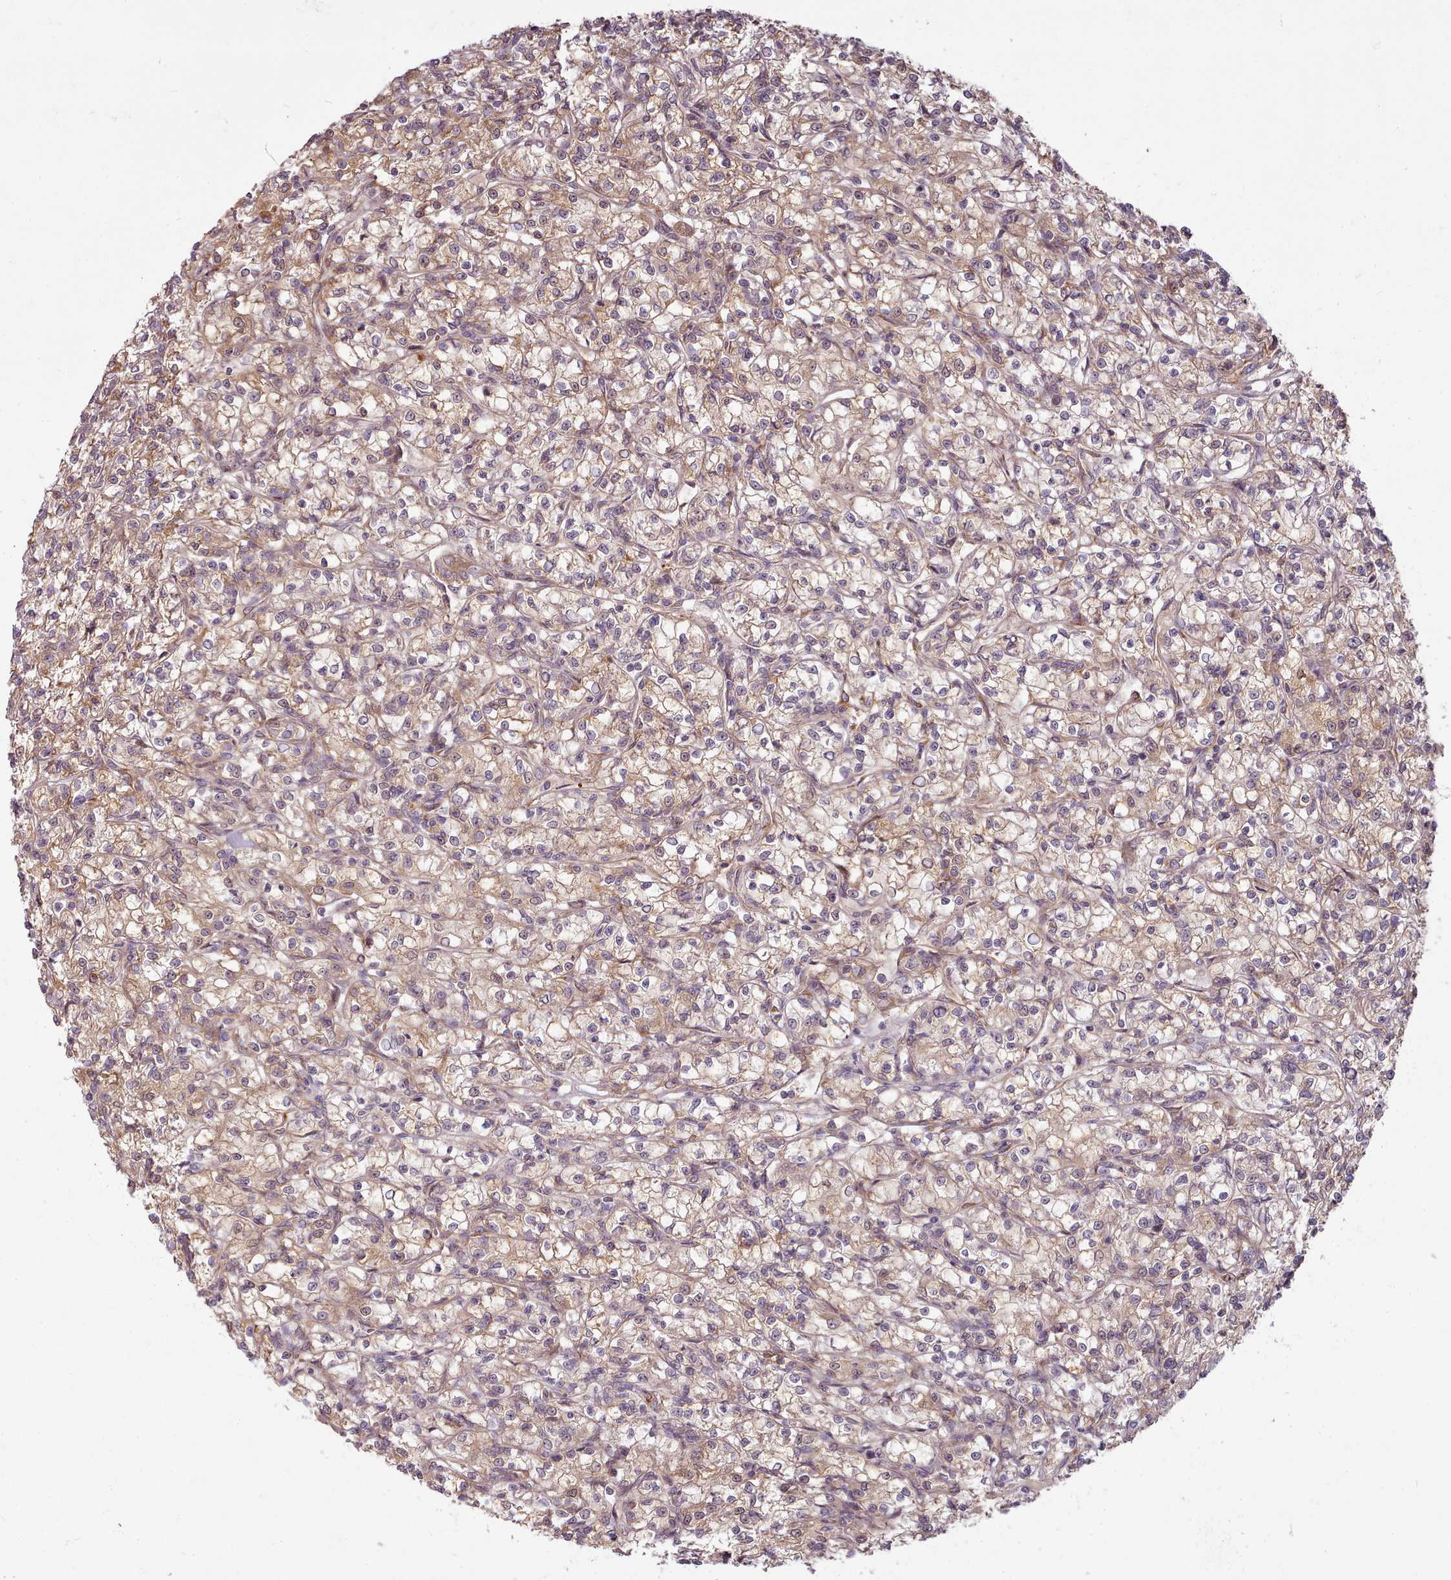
{"staining": {"intensity": "moderate", "quantity": "<25%", "location": "cytoplasmic/membranous,nuclear"}, "tissue": "renal cancer", "cell_type": "Tumor cells", "image_type": "cancer", "snomed": [{"axis": "morphology", "description": "Adenocarcinoma, NOS"}, {"axis": "topography", "description": "Kidney"}], "caption": "Immunohistochemistry of renal cancer (adenocarcinoma) exhibits low levels of moderate cytoplasmic/membranous and nuclear expression in approximately <25% of tumor cells.", "gene": "C1QTNF5", "patient": {"sex": "female", "age": 59}}